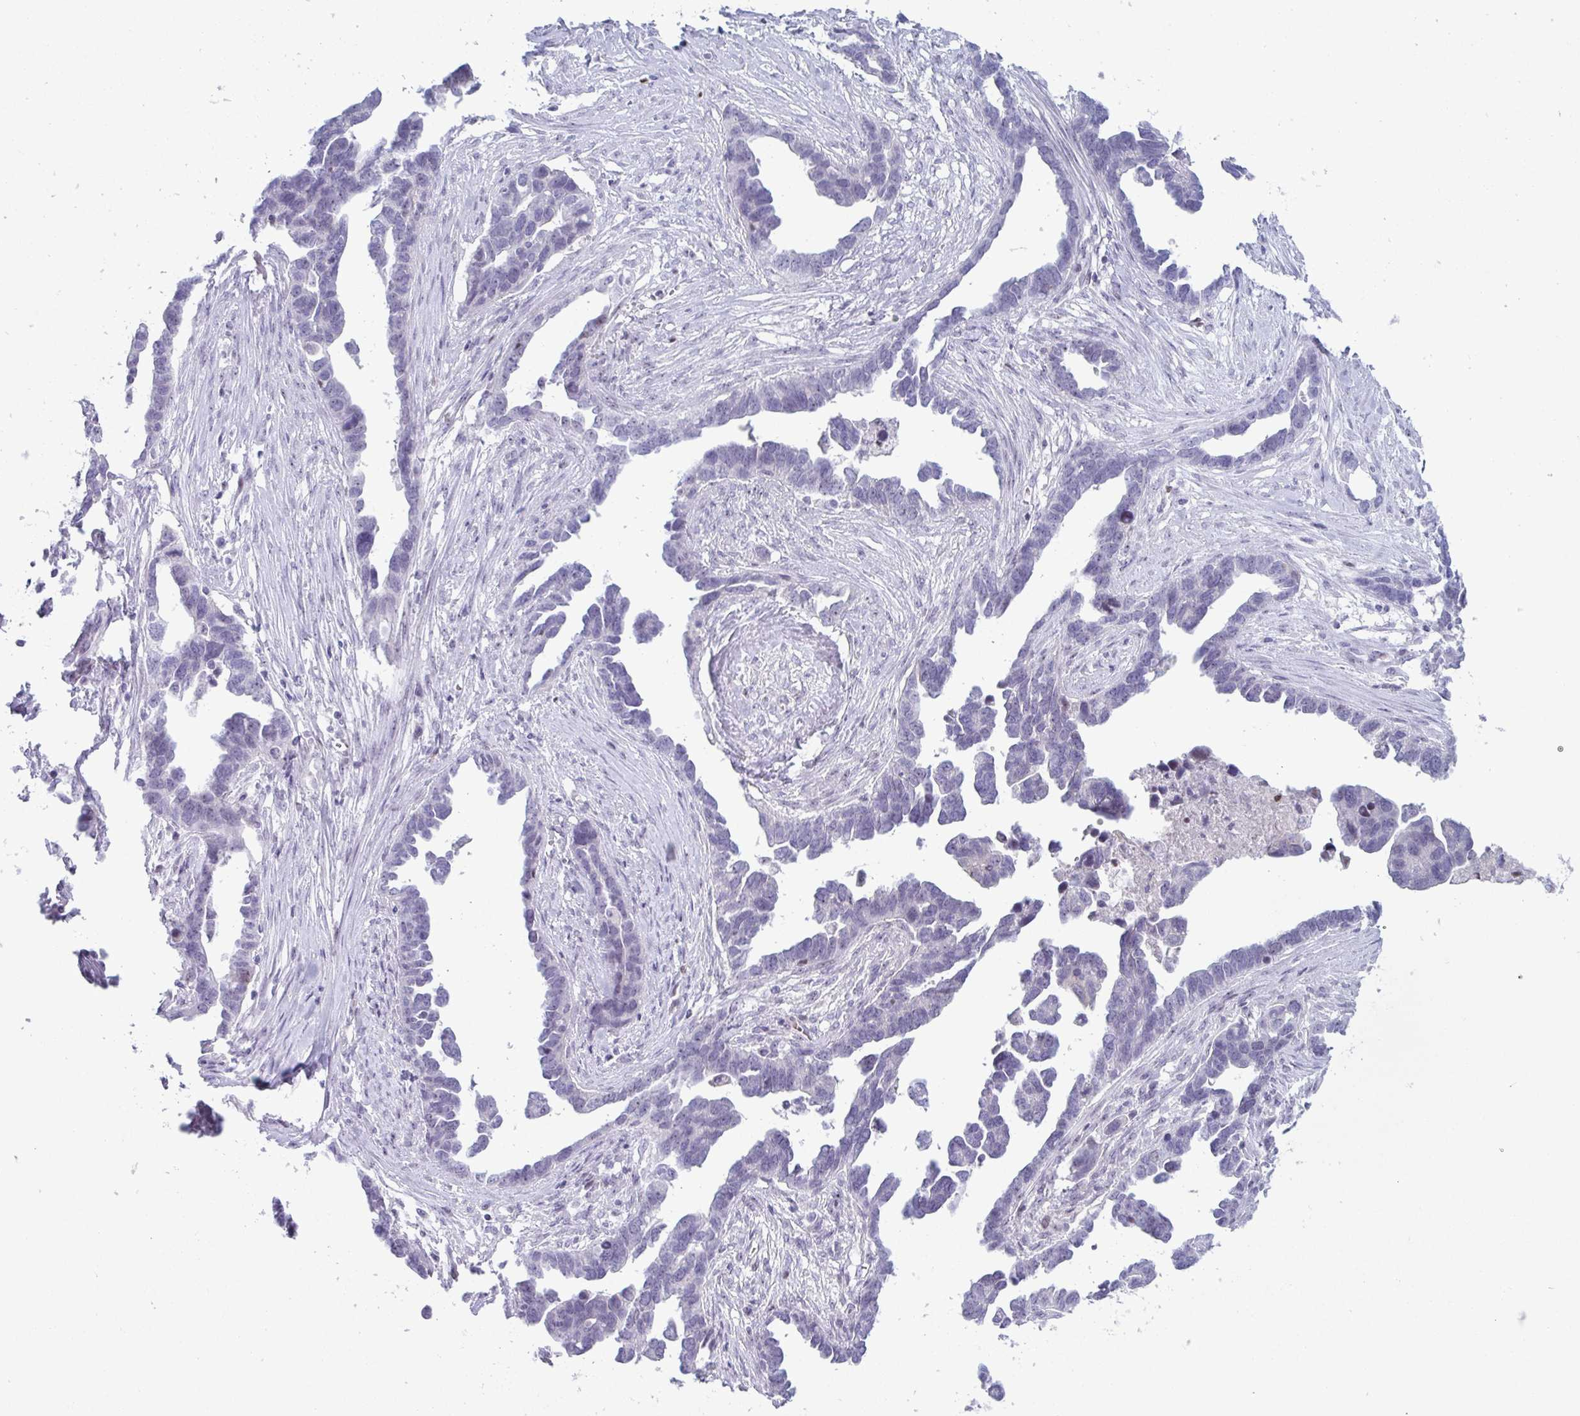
{"staining": {"intensity": "negative", "quantity": "none", "location": "none"}, "tissue": "ovarian cancer", "cell_type": "Tumor cells", "image_type": "cancer", "snomed": [{"axis": "morphology", "description": "Cystadenocarcinoma, serous, NOS"}, {"axis": "topography", "description": "Ovary"}], "caption": "Immunohistochemical staining of serous cystadenocarcinoma (ovarian) demonstrates no significant expression in tumor cells.", "gene": "CYP4F11", "patient": {"sex": "female", "age": 54}}